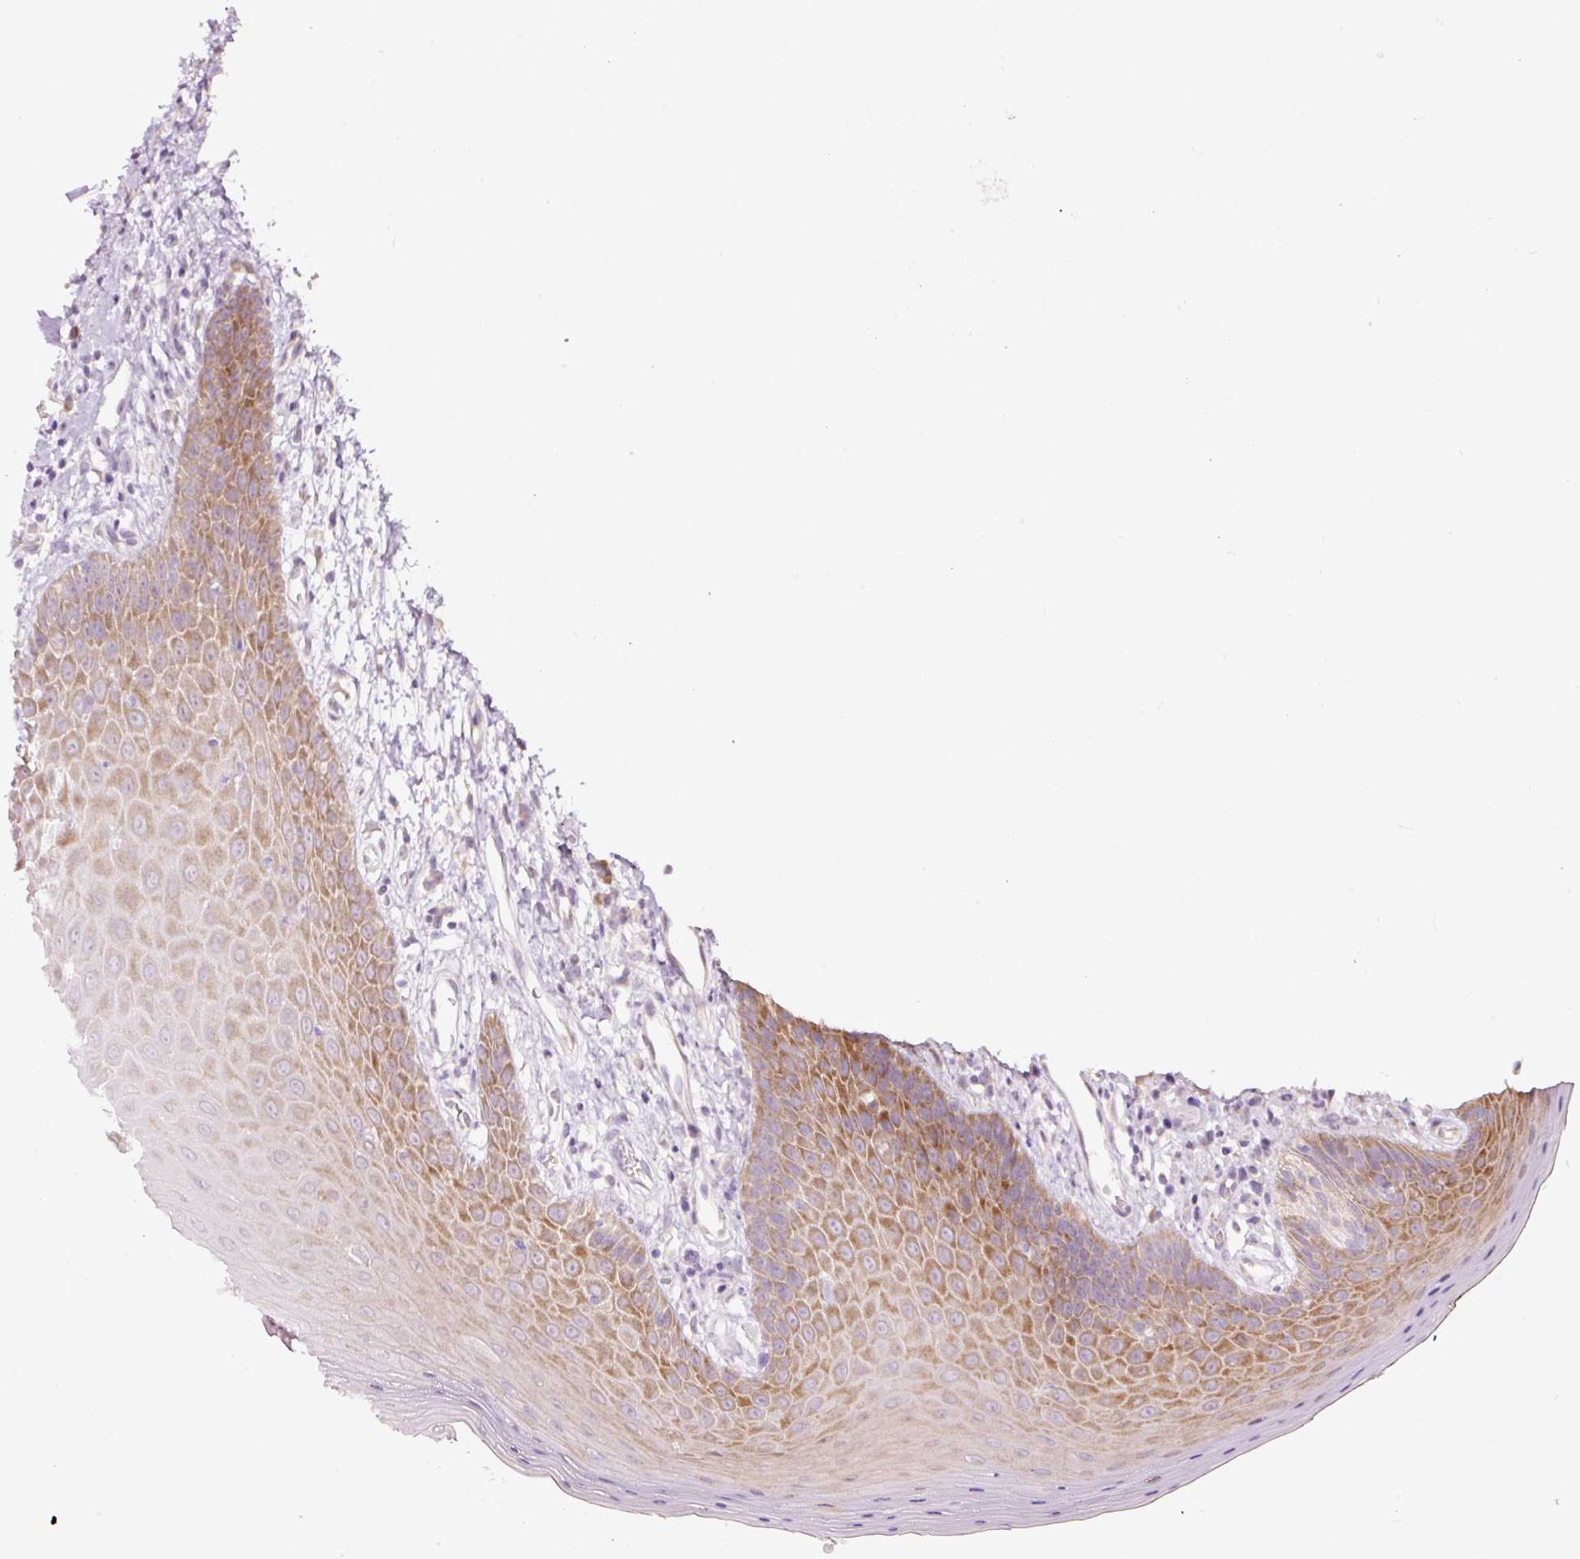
{"staining": {"intensity": "moderate", "quantity": "25%-75%", "location": "cytoplasmic/membranous"}, "tissue": "oral mucosa", "cell_type": "Squamous epithelial cells", "image_type": "normal", "snomed": [{"axis": "morphology", "description": "Normal tissue, NOS"}, {"axis": "topography", "description": "Oral tissue"}, {"axis": "topography", "description": "Tounge, NOS"}], "caption": "Moderate cytoplasmic/membranous protein positivity is present in about 25%-75% of squamous epithelial cells in oral mucosa. The staining was performed using DAB, with brown indicating positive protein expression. Nuclei are stained blue with hematoxylin.", "gene": "RSPO2", "patient": {"sex": "female", "age": 59}}